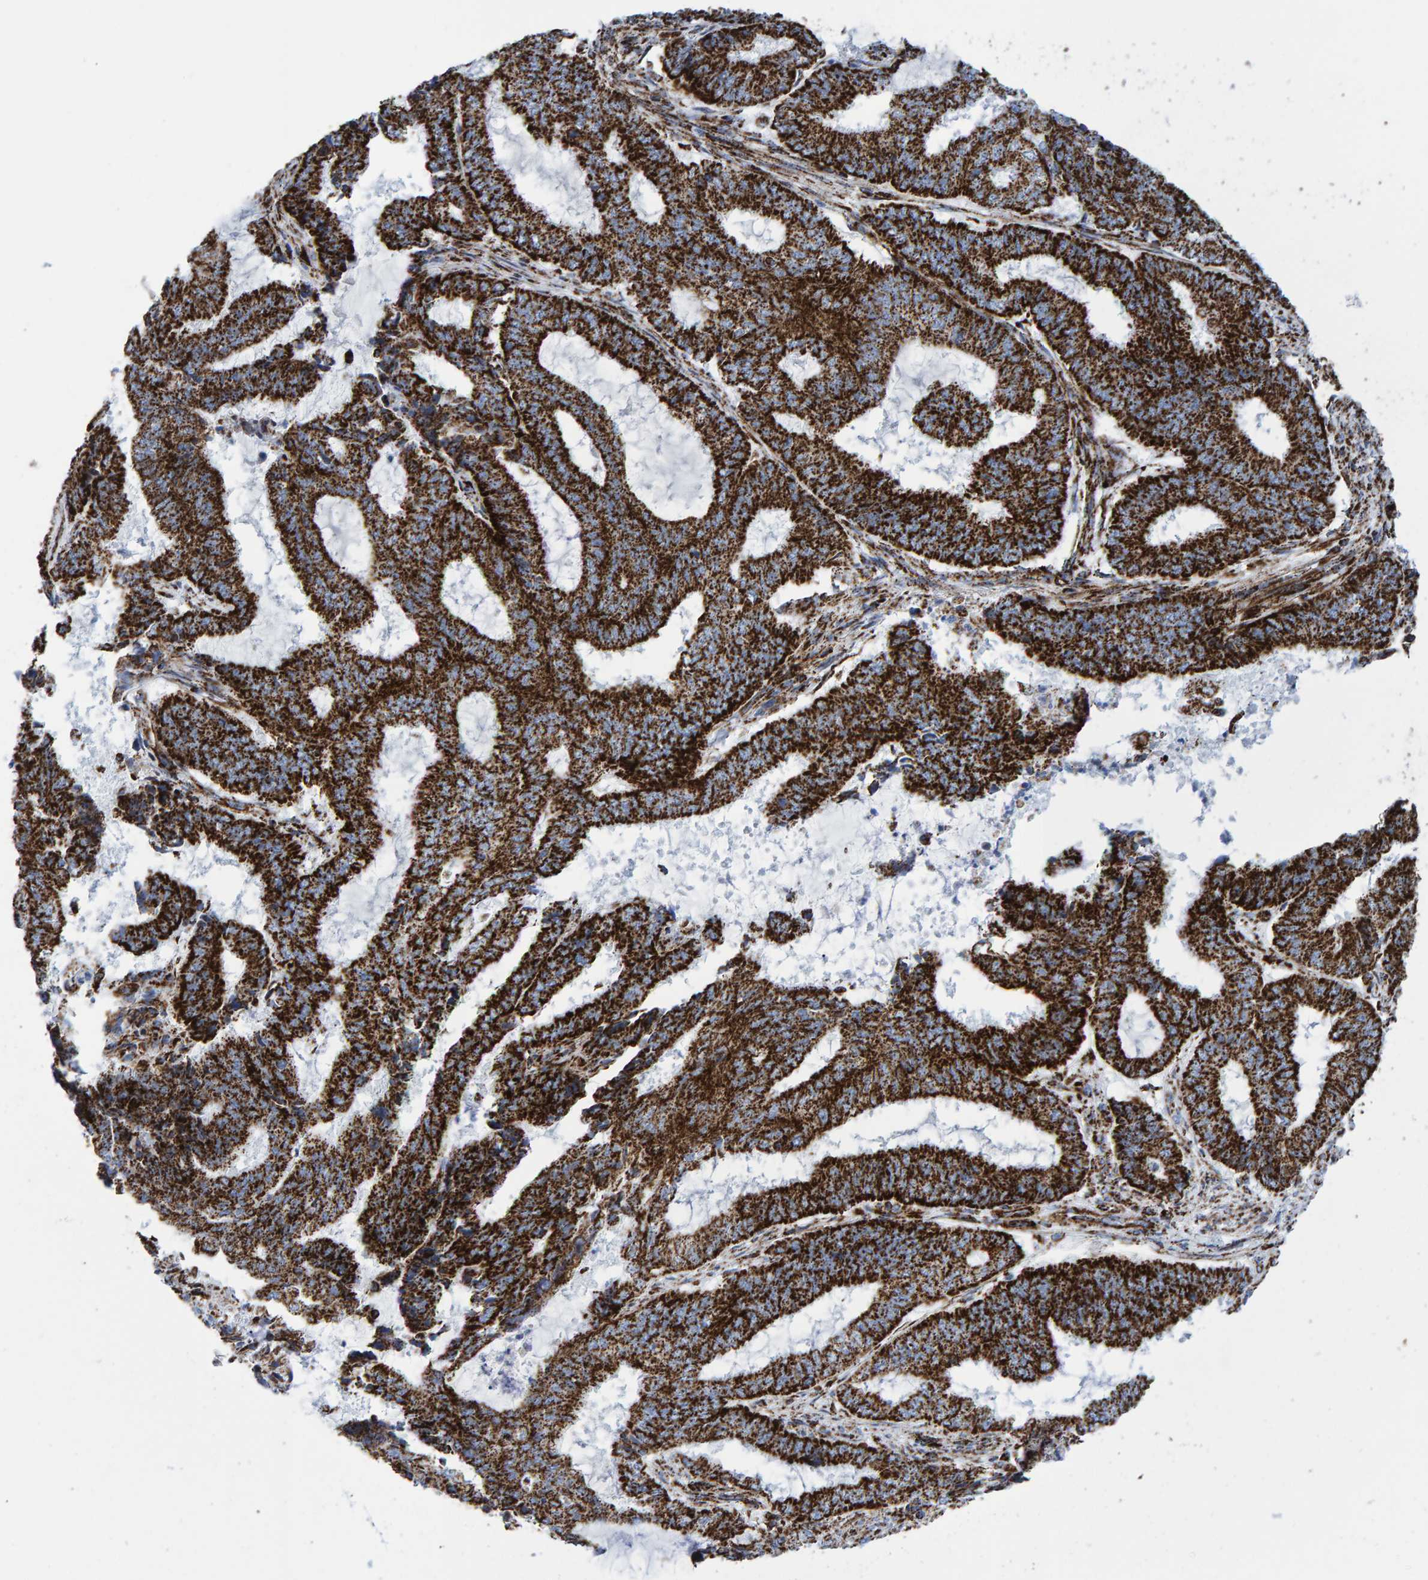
{"staining": {"intensity": "strong", "quantity": ">75%", "location": "cytoplasmic/membranous"}, "tissue": "endometrial cancer", "cell_type": "Tumor cells", "image_type": "cancer", "snomed": [{"axis": "morphology", "description": "Adenocarcinoma, NOS"}, {"axis": "topography", "description": "Endometrium"}], "caption": "Endometrial adenocarcinoma stained for a protein demonstrates strong cytoplasmic/membranous positivity in tumor cells.", "gene": "ENSG00000262660", "patient": {"sex": "female", "age": 51}}